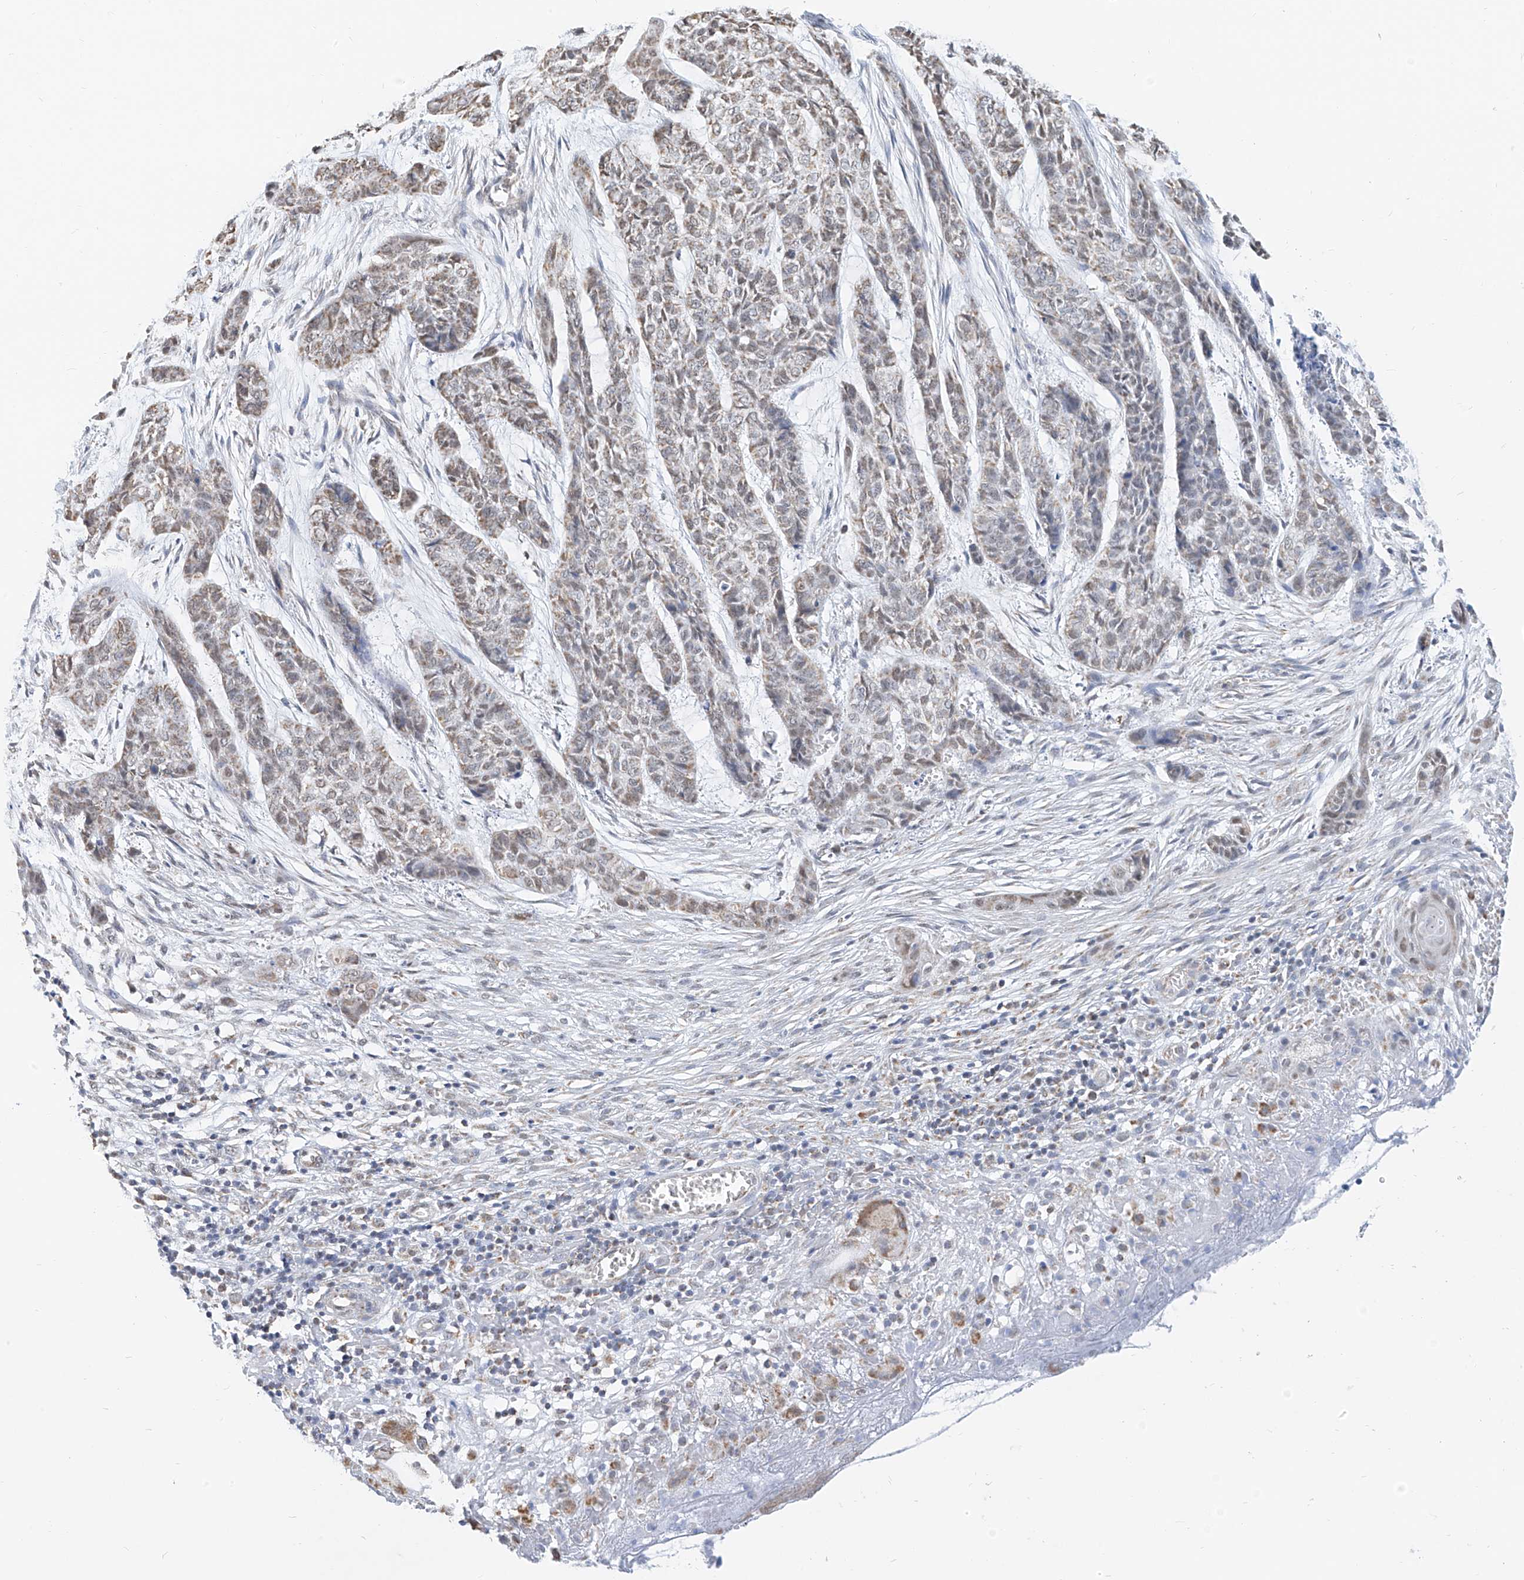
{"staining": {"intensity": "weak", "quantity": "<25%", "location": "cytoplasmic/membranous"}, "tissue": "skin cancer", "cell_type": "Tumor cells", "image_type": "cancer", "snomed": [{"axis": "morphology", "description": "Basal cell carcinoma"}, {"axis": "topography", "description": "Skin"}], "caption": "Micrograph shows no protein expression in tumor cells of basal cell carcinoma (skin) tissue.", "gene": "NALCN", "patient": {"sex": "female", "age": 64}}